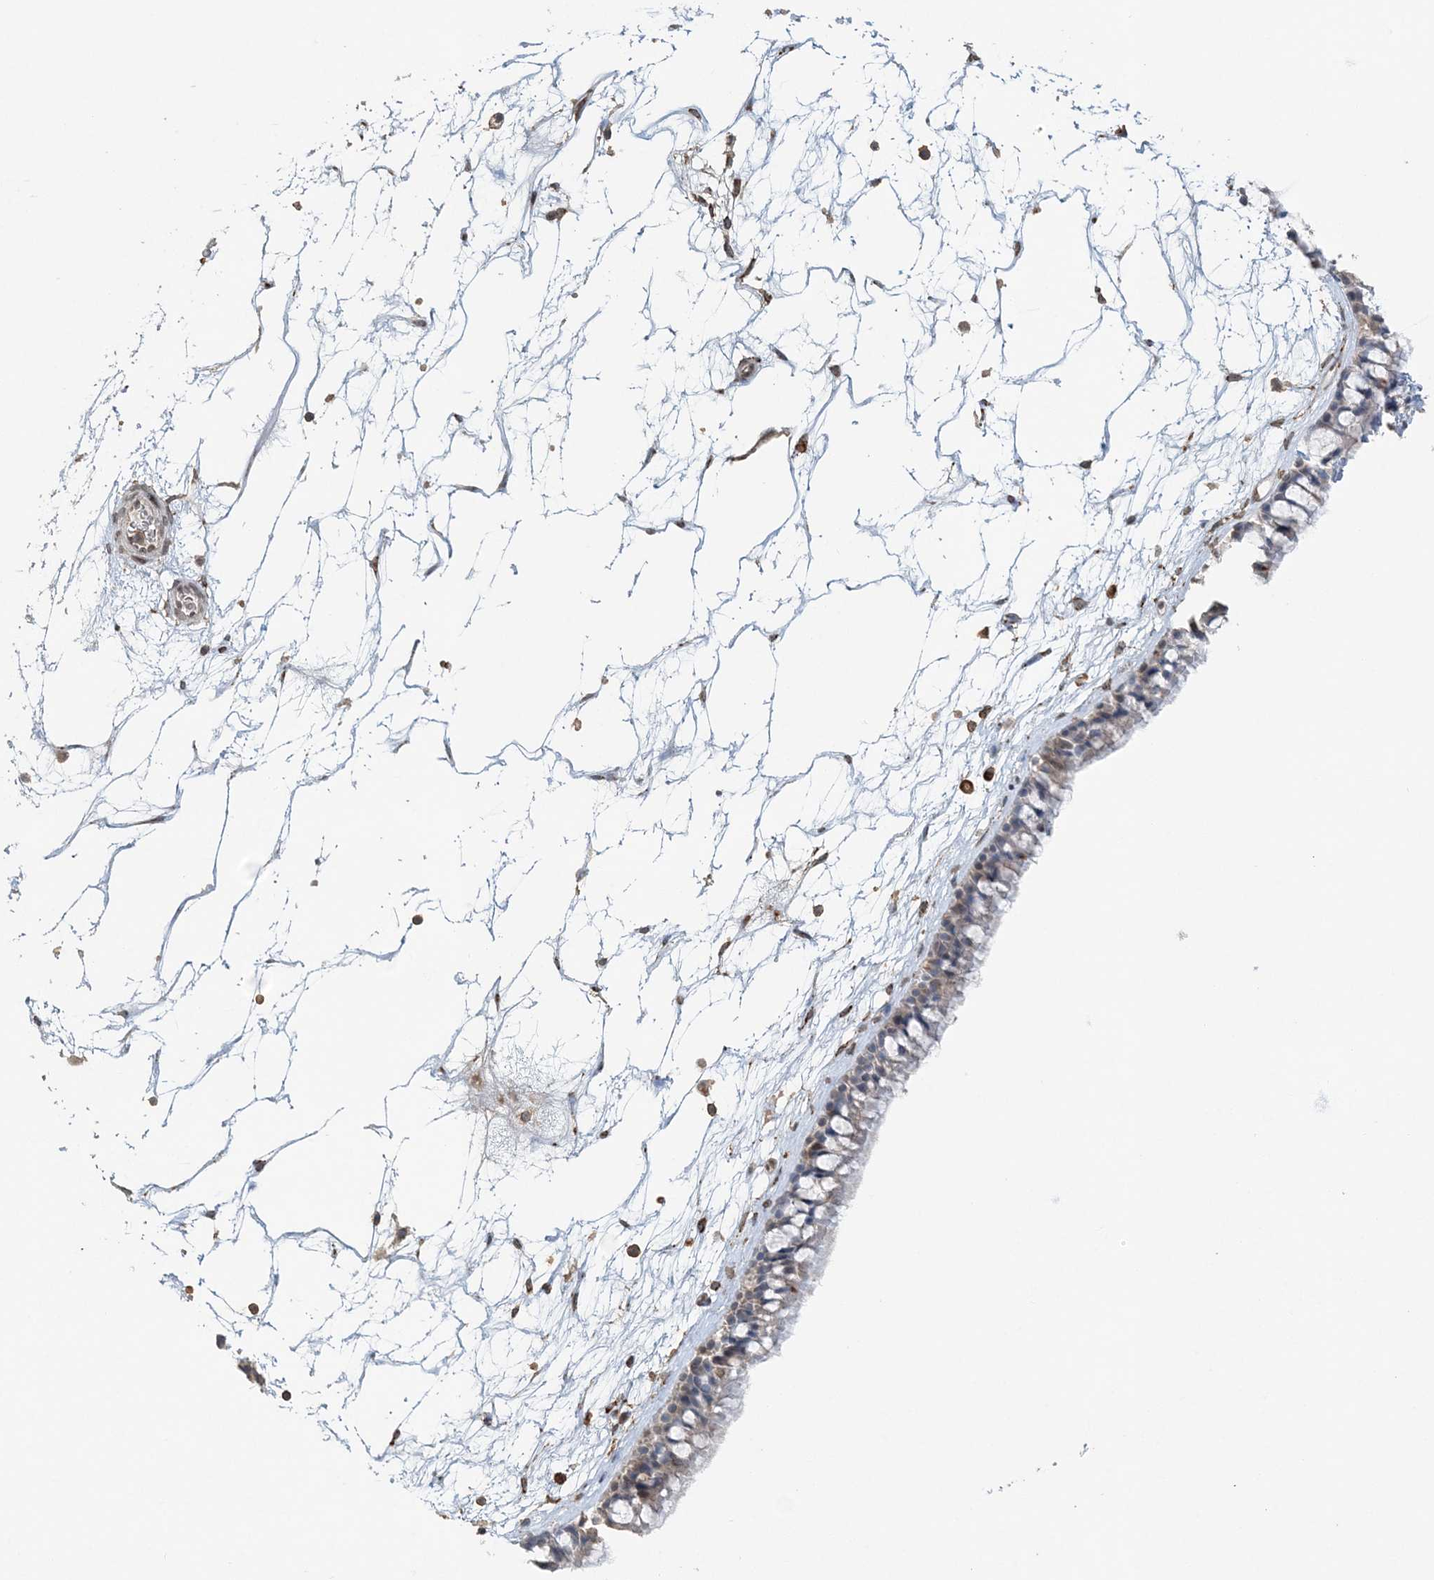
{"staining": {"intensity": "weak", "quantity": "<25%", "location": "cytoplasmic/membranous"}, "tissue": "nasopharynx", "cell_type": "Respiratory epithelial cells", "image_type": "normal", "snomed": [{"axis": "morphology", "description": "Normal tissue, NOS"}, {"axis": "topography", "description": "Nasopharynx"}], "caption": "A histopathology image of nasopharynx stained for a protein exhibits no brown staining in respiratory epithelial cells. (DAB (3,3'-diaminobenzidine) IHC, high magnification).", "gene": "FAM110A", "patient": {"sex": "male", "age": 64}}